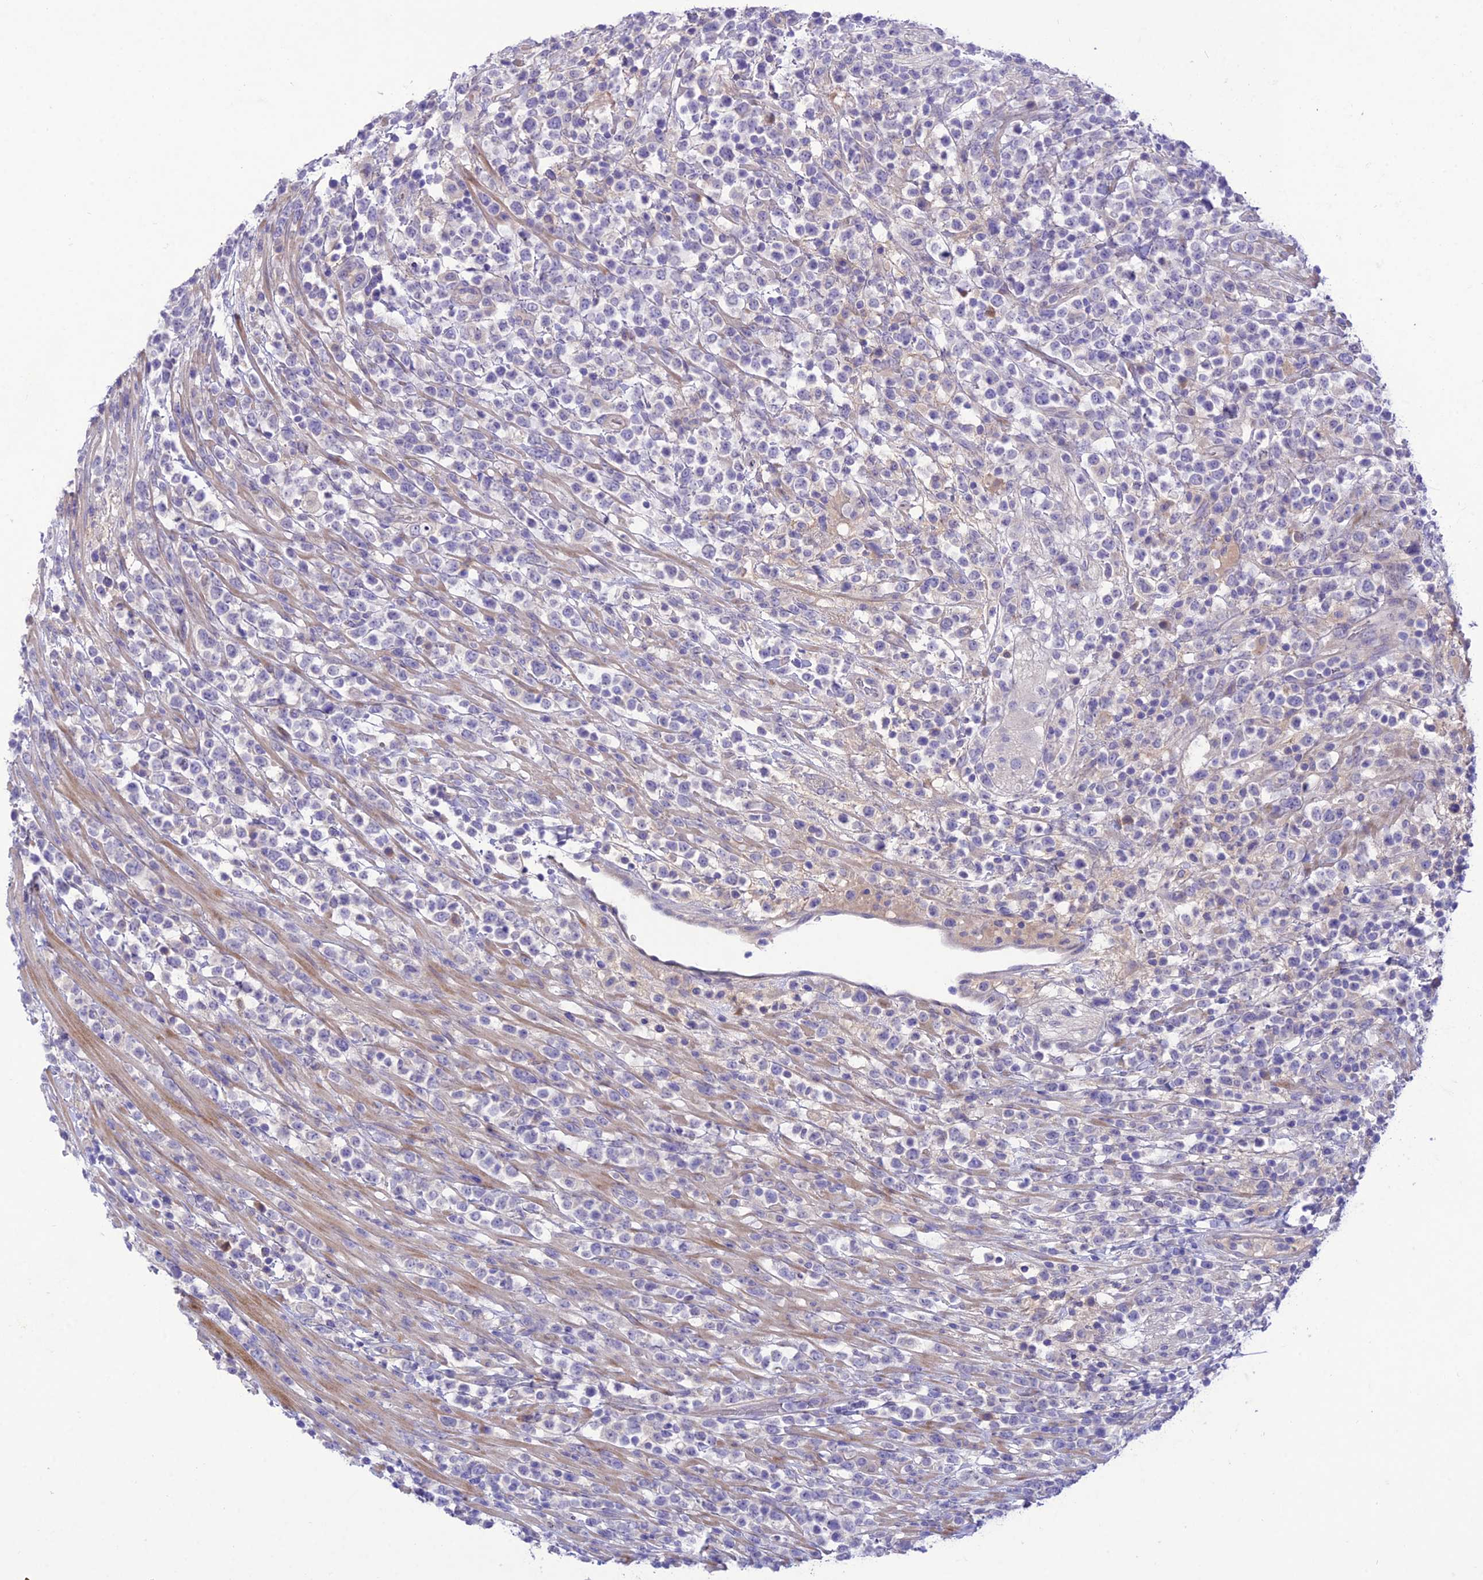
{"staining": {"intensity": "negative", "quantity": "none", "location": "none"}, "tissue": "lymphoma", "cell_type": "Tumor cells", "image_type": "cancer", "snomed": [{"axis": "morphology", "description": "Malignant lymphoma, non-Hodgkin's type, High grade"}, {"axis": "topography", "description": "Colon"}], "caption": "The micrograph demonstrates no significant positivity in tumor cells of high-grade malignant lymphoma, non-Hodgkin's type. (Immunohistochemistry (ihc), brightfield microscopy, high magnification).", "gene": "TEKT3", "patient": {"sex": "female", "age": 53}}